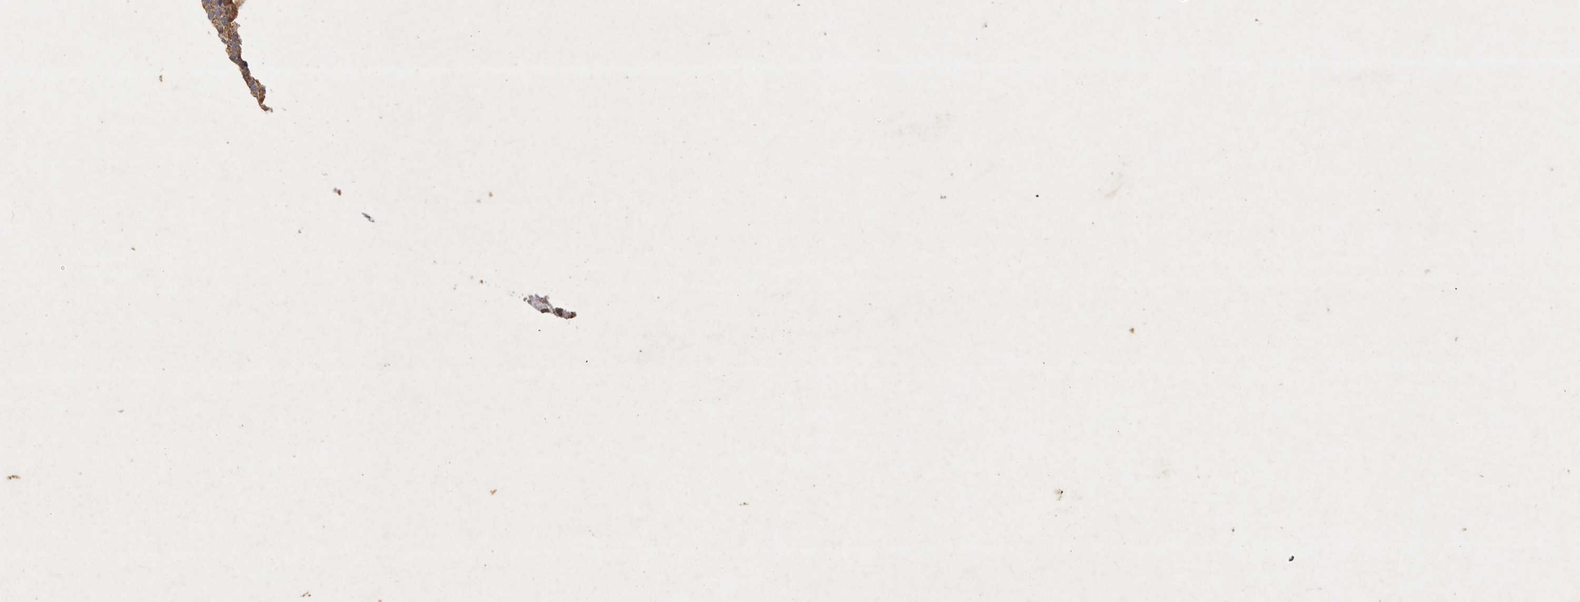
{"staining": {"intensity": "strong", "quantity": ">75%", "location": "cytoplasmic/membranous"}, "tissue": "urinary bladder", "cell_type": "Urothelial cells", "image_type": "normal", "snomed": [{"axis": "morphology", "description": "Normal tissue, NOS"}, {"axis": "topography", "description": "Urinary bladder"}], "caption": "Urothelial cells exhibit high levels of strong cytoplasmic/membranous staining in approximately >75% of cells in unremarkable urinary bladder.", "gene": "MRPL41", "patient": {"sex": "male", "age": 82}}